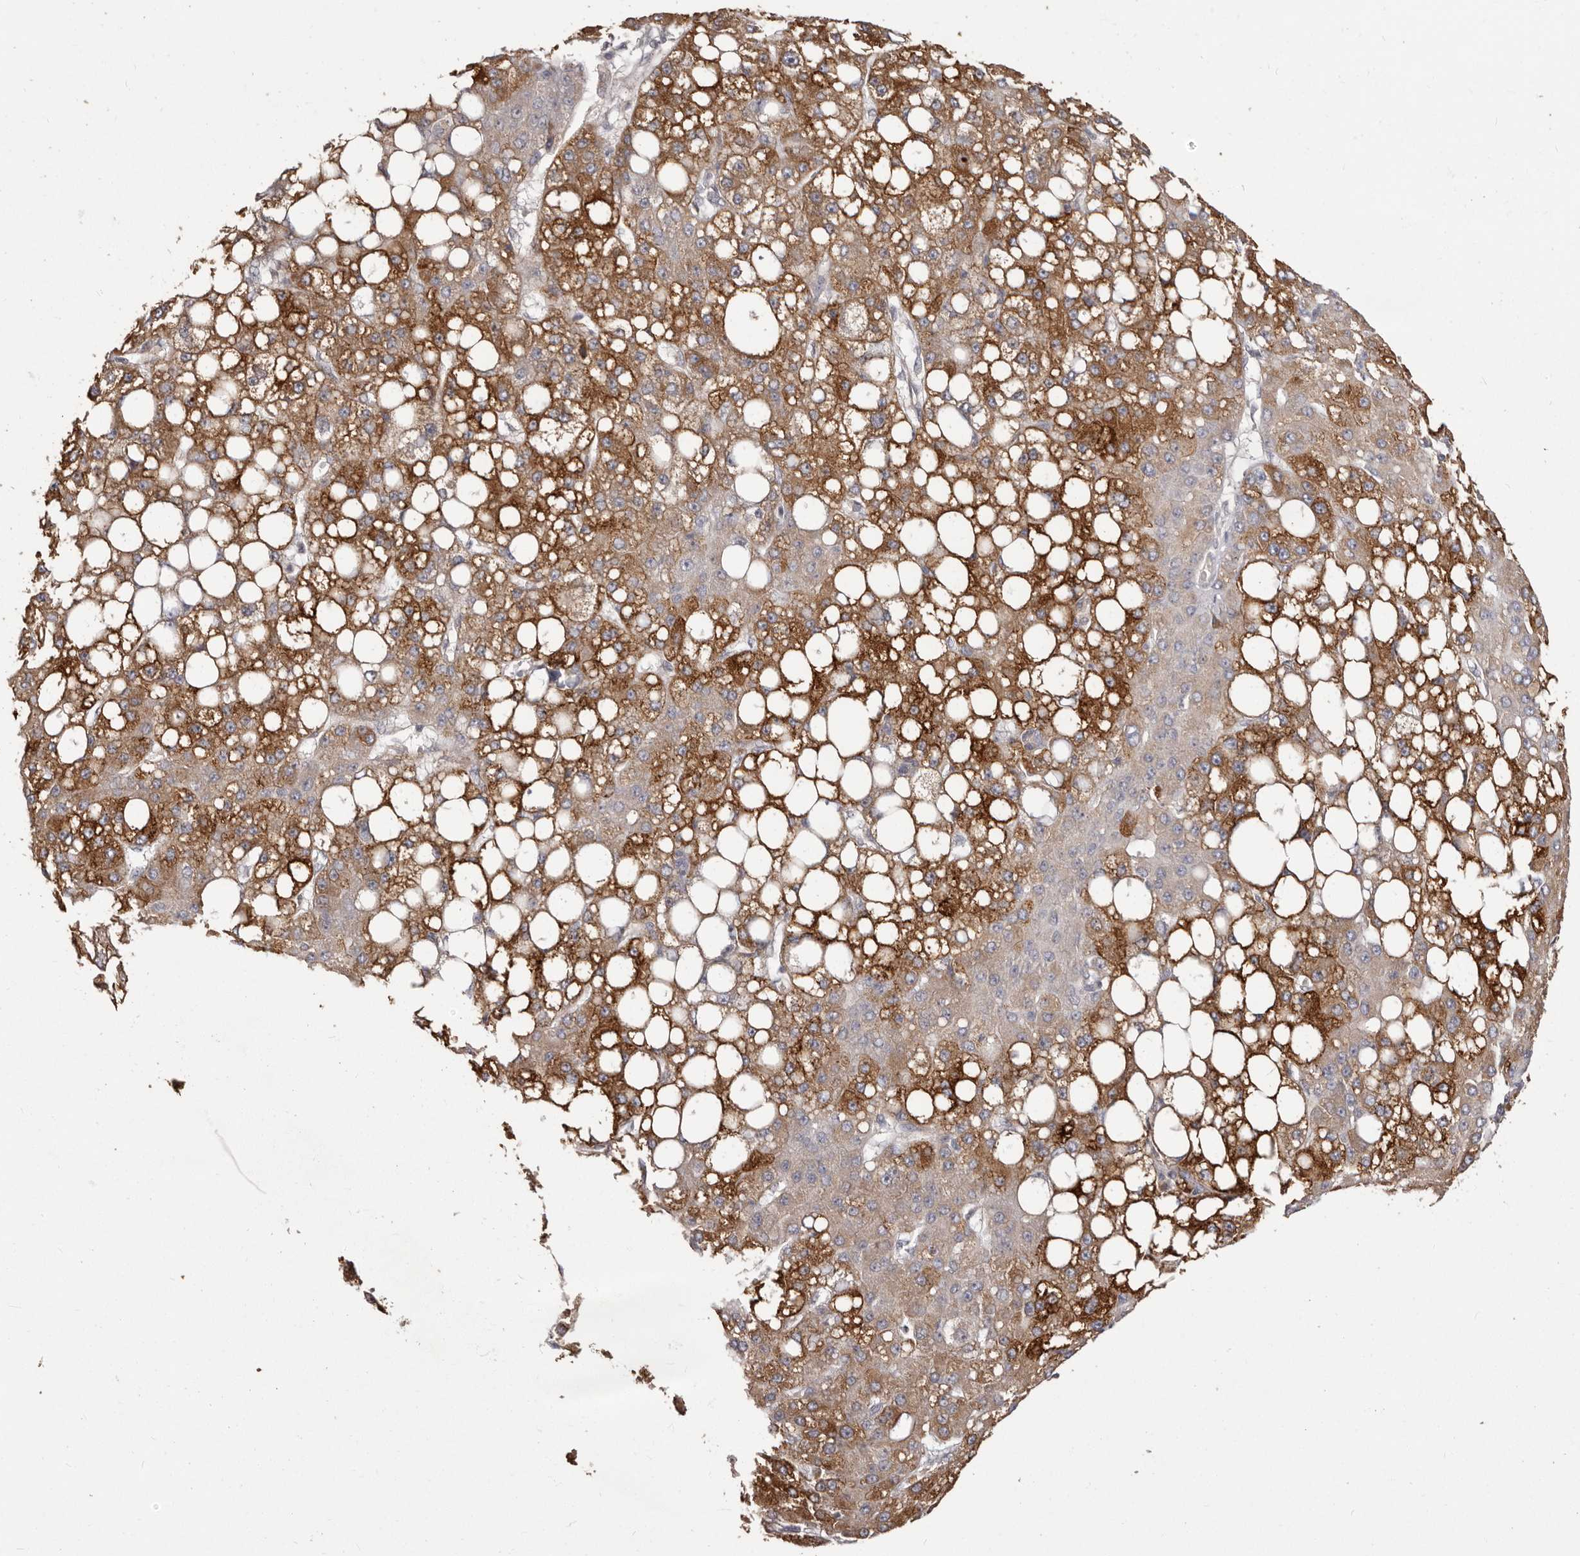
{"staining": {"intensity": "strong", "quantity": "25%-75%", "location": "cytoplasmic/membranous"}, "tissue": "liver cancer", "cell_type": "Tumor cells", "image_type": "cancer", "snomed": [{"axis": "morphology", "description": "Carcinoma, Hepatocellular, NOS"}, {"axis": "topography", "description": "Liver"}], "caption": "Immunohistochemical staining of liver cancer (hepatocellular carcinoma) shows high levels of strong cytoplasmic/membranous staining in approximately 25%-75% of tumor cells.", "gene": "HRH1", "patient": {"sex": "male", "age": 67}}